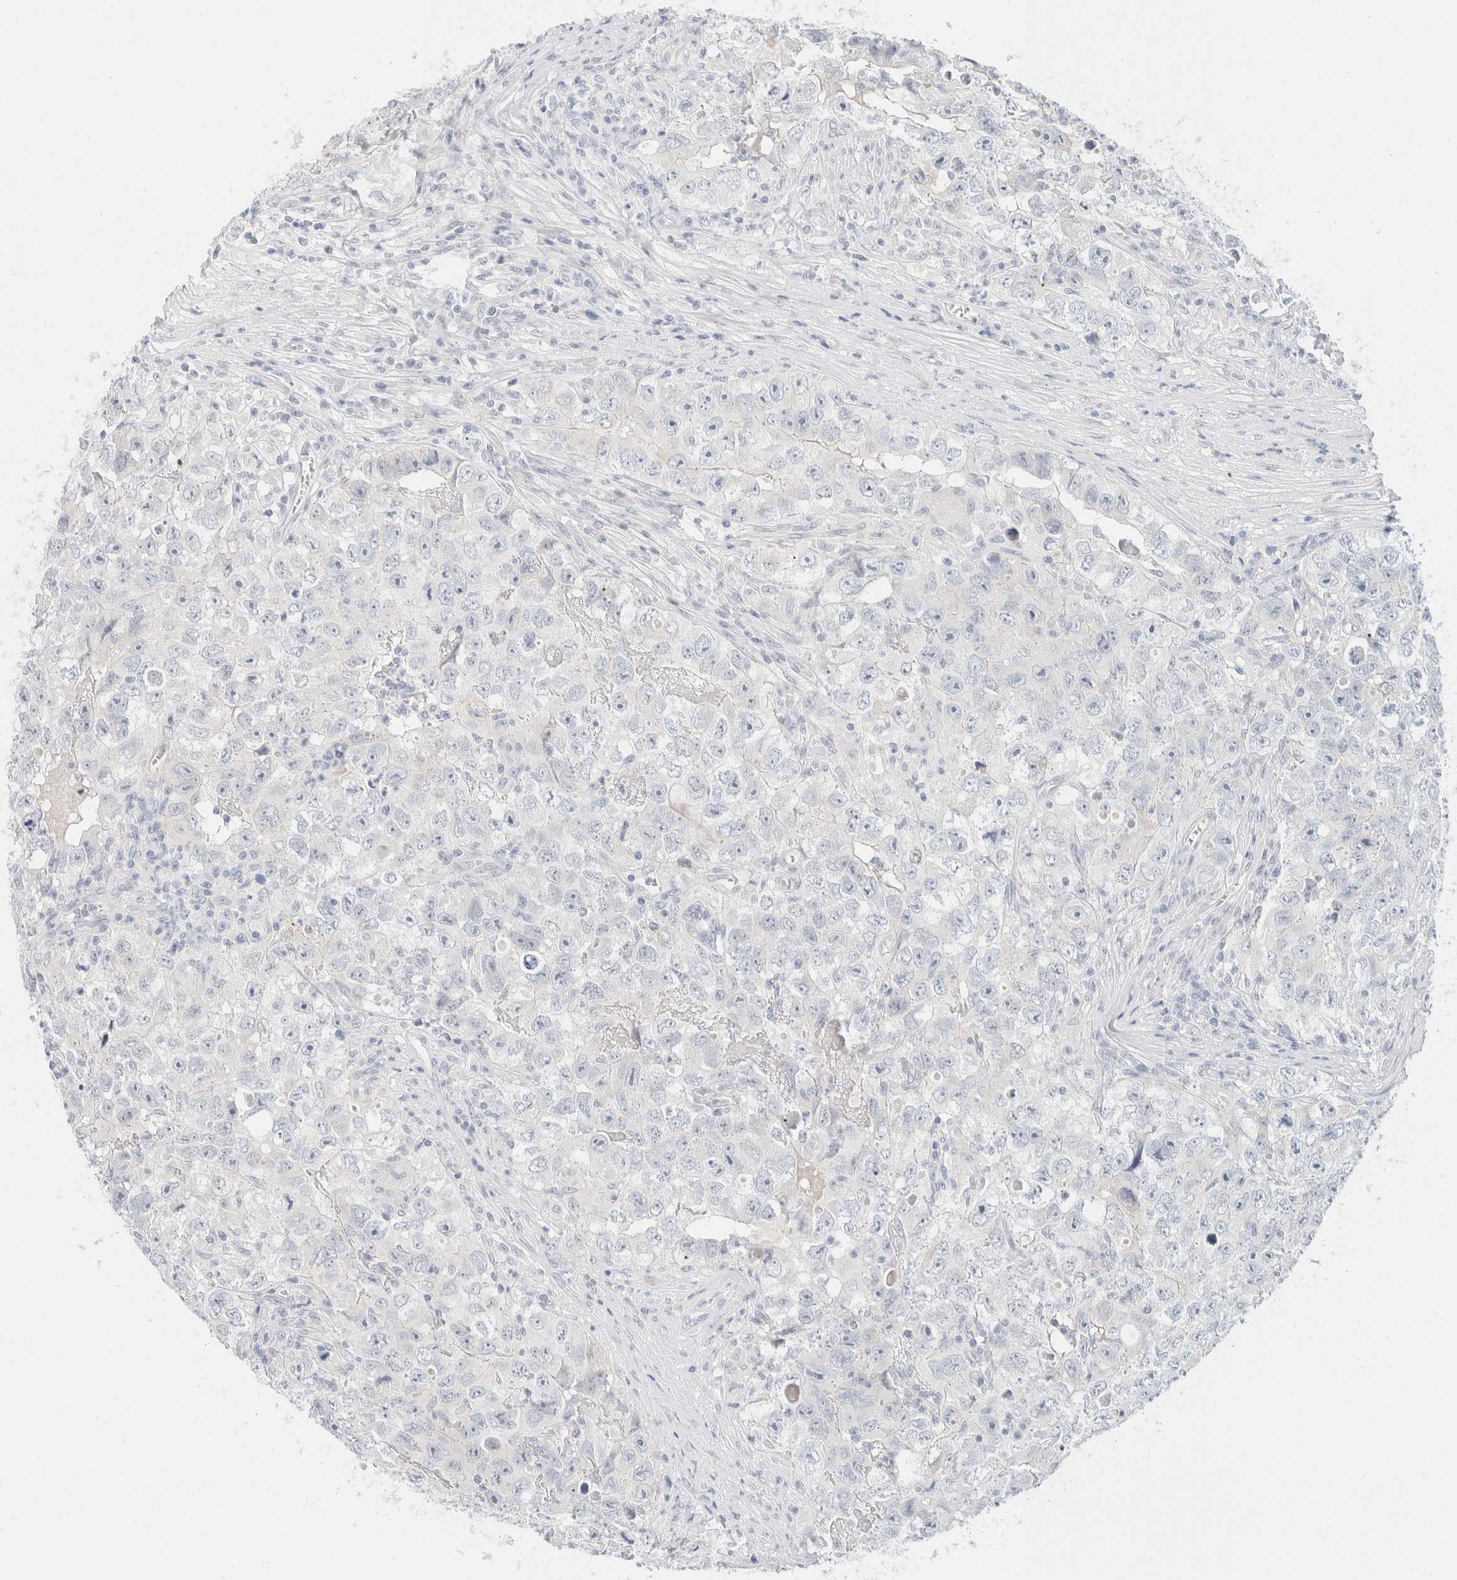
{"staining": {"intensity": "negative", "quantity": "none", "location": "none"}, "tissue": "testis cancer", "cell_type": "Tumor cells", "image_type": "cancer", "snomed": [{"axis": "morphology", "description": "Seminoma, NOS"}, {"axis": "morphology", "description": "Carcinoma, Embryonal, NOS"}, {"axis": "topography", "description": "Testis"}], "caption": "A high-resolution histopathology image shows immunohistochemistry (IHC) staining of testis seminoma, which exhibits no significant staining in tumor cells.", "gene": "KRT20", "patient": {"sex": "male", "age": 43}}